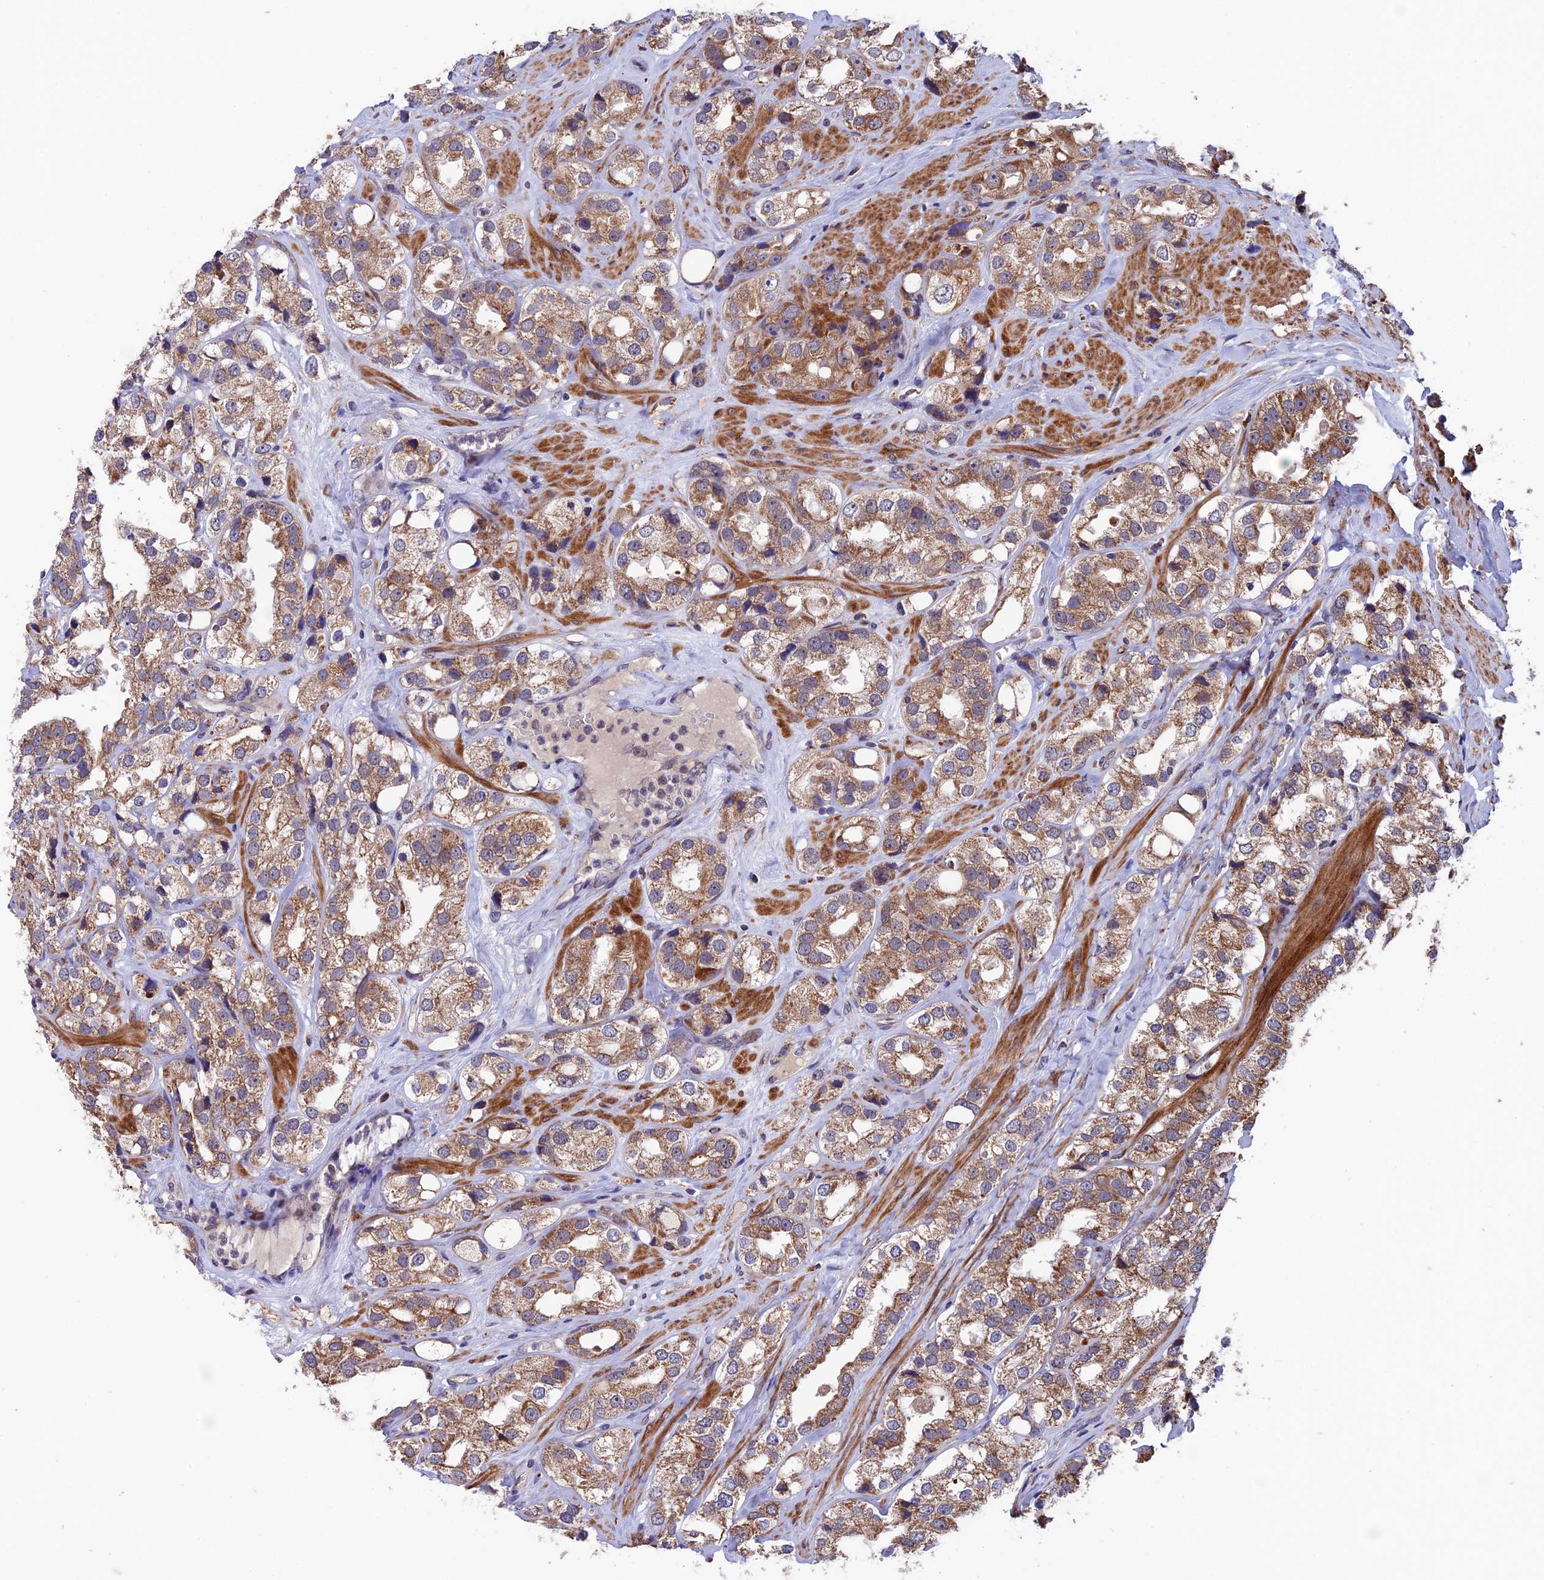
{"staining": {"intensity": "moderate", "quantity": ">75%", "location": "cytoplasmic/membranous"}, "tissue": "prostate cancer", "cell_type": "Tumor cells", "image_type": "cancer", "snomed": [{"axis": "morphology", "description": "Adenocarcinoma, NOS"}, {"axis": "topography", "description": "Prostate"}], "caption": "Prostate adenocarcinoma tissue demonstrates moderate cytoplasmic/membranous staining in approximately >75% of tumor cells, visualized by immunohistochemistry. The staining was performed using DAB to visualize the protein expression in brown, while the nuclei were stained in blue with hematoxylin (Magnification: 20x).", "gene": "RNF17", "patient": {"sex": "male", "age": 79}}